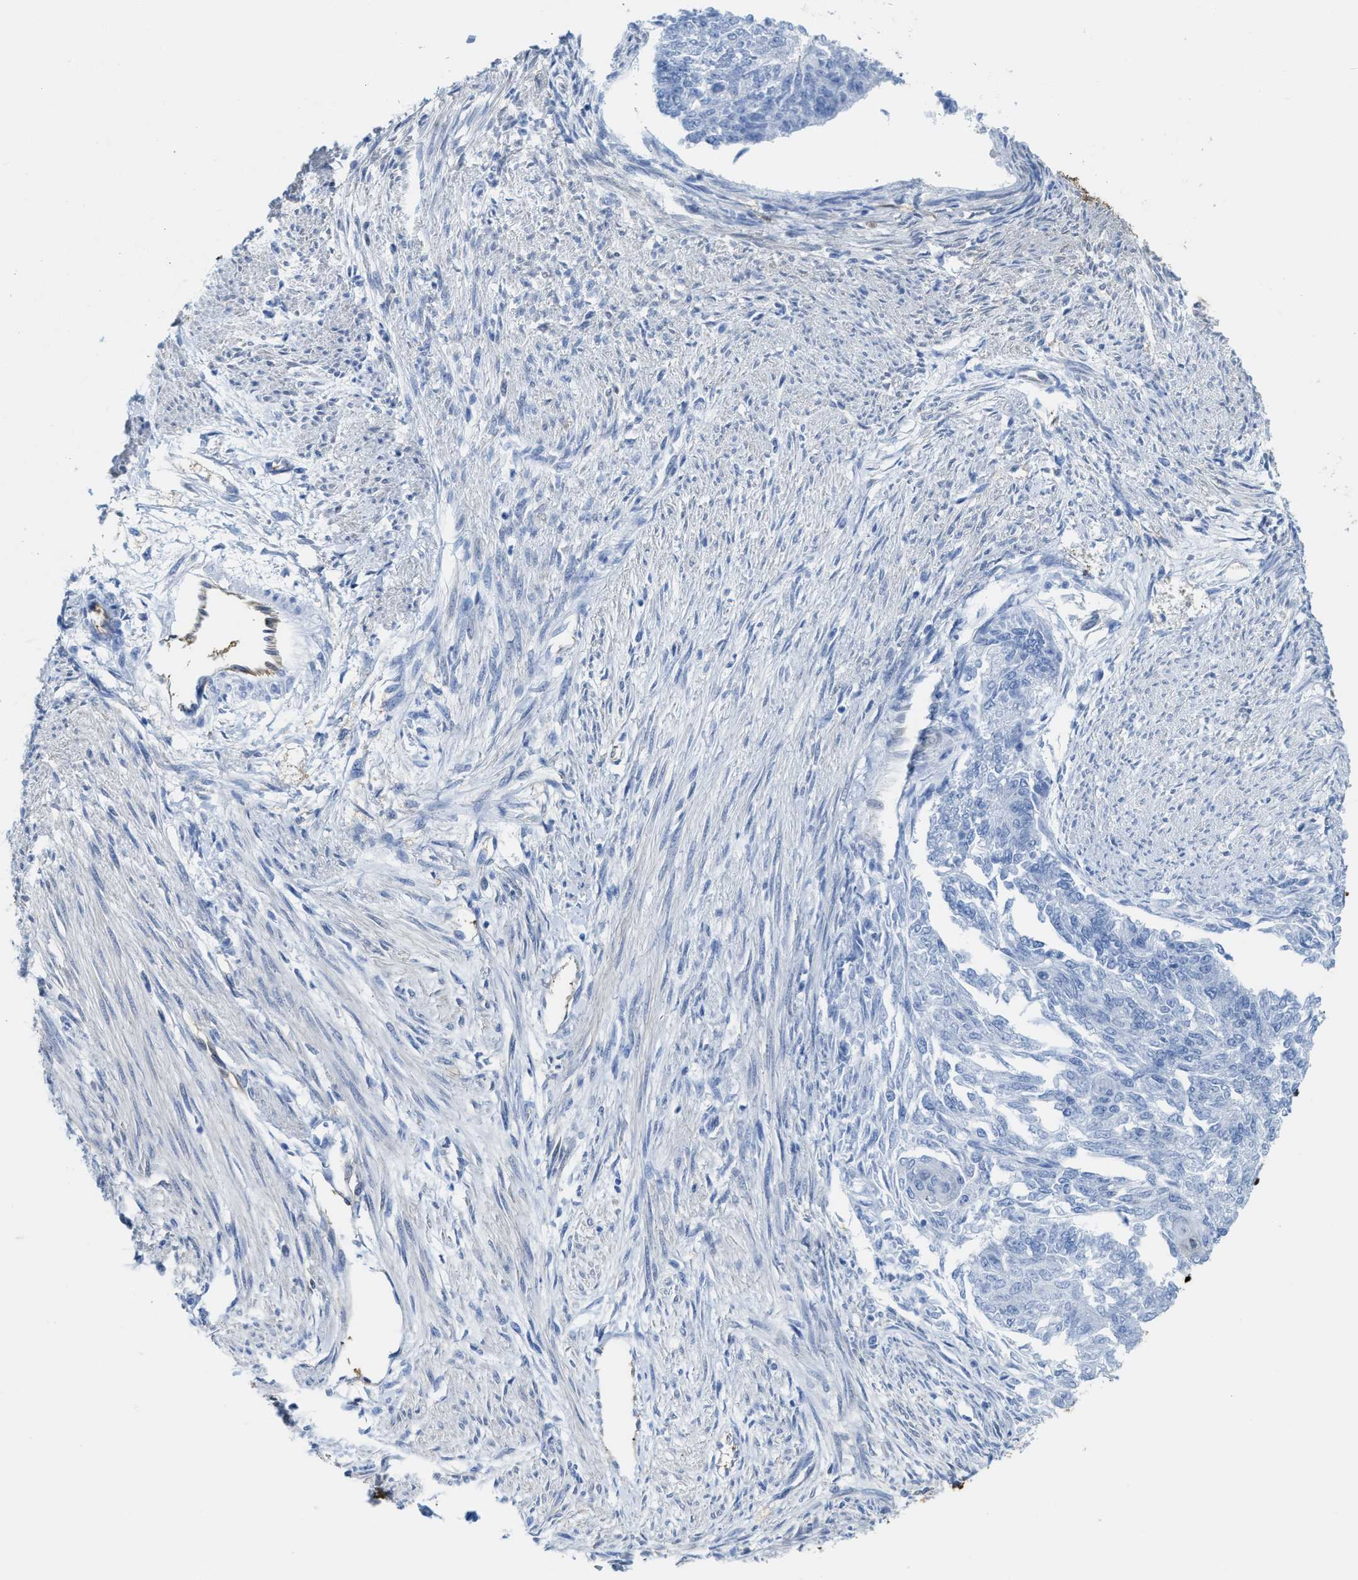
{"staining": {"intensity": "negative", "quantity": "none", "location": "none"}, "tissue": "endometrial cancer", "cell_type": "Tumor cells", "image_type": "cancer", "snomed": [{"axis": "morphology", "description": "Adenocarcinoma, NOS"}, {"axis": "topography", "description": "Endometrium"}], "caption": "There is no significant expression in tumor cells of endometrial cancer (adenocarcinoma).", "gene": "ASS1", "patient": {"sex": "female", "age": 32}}